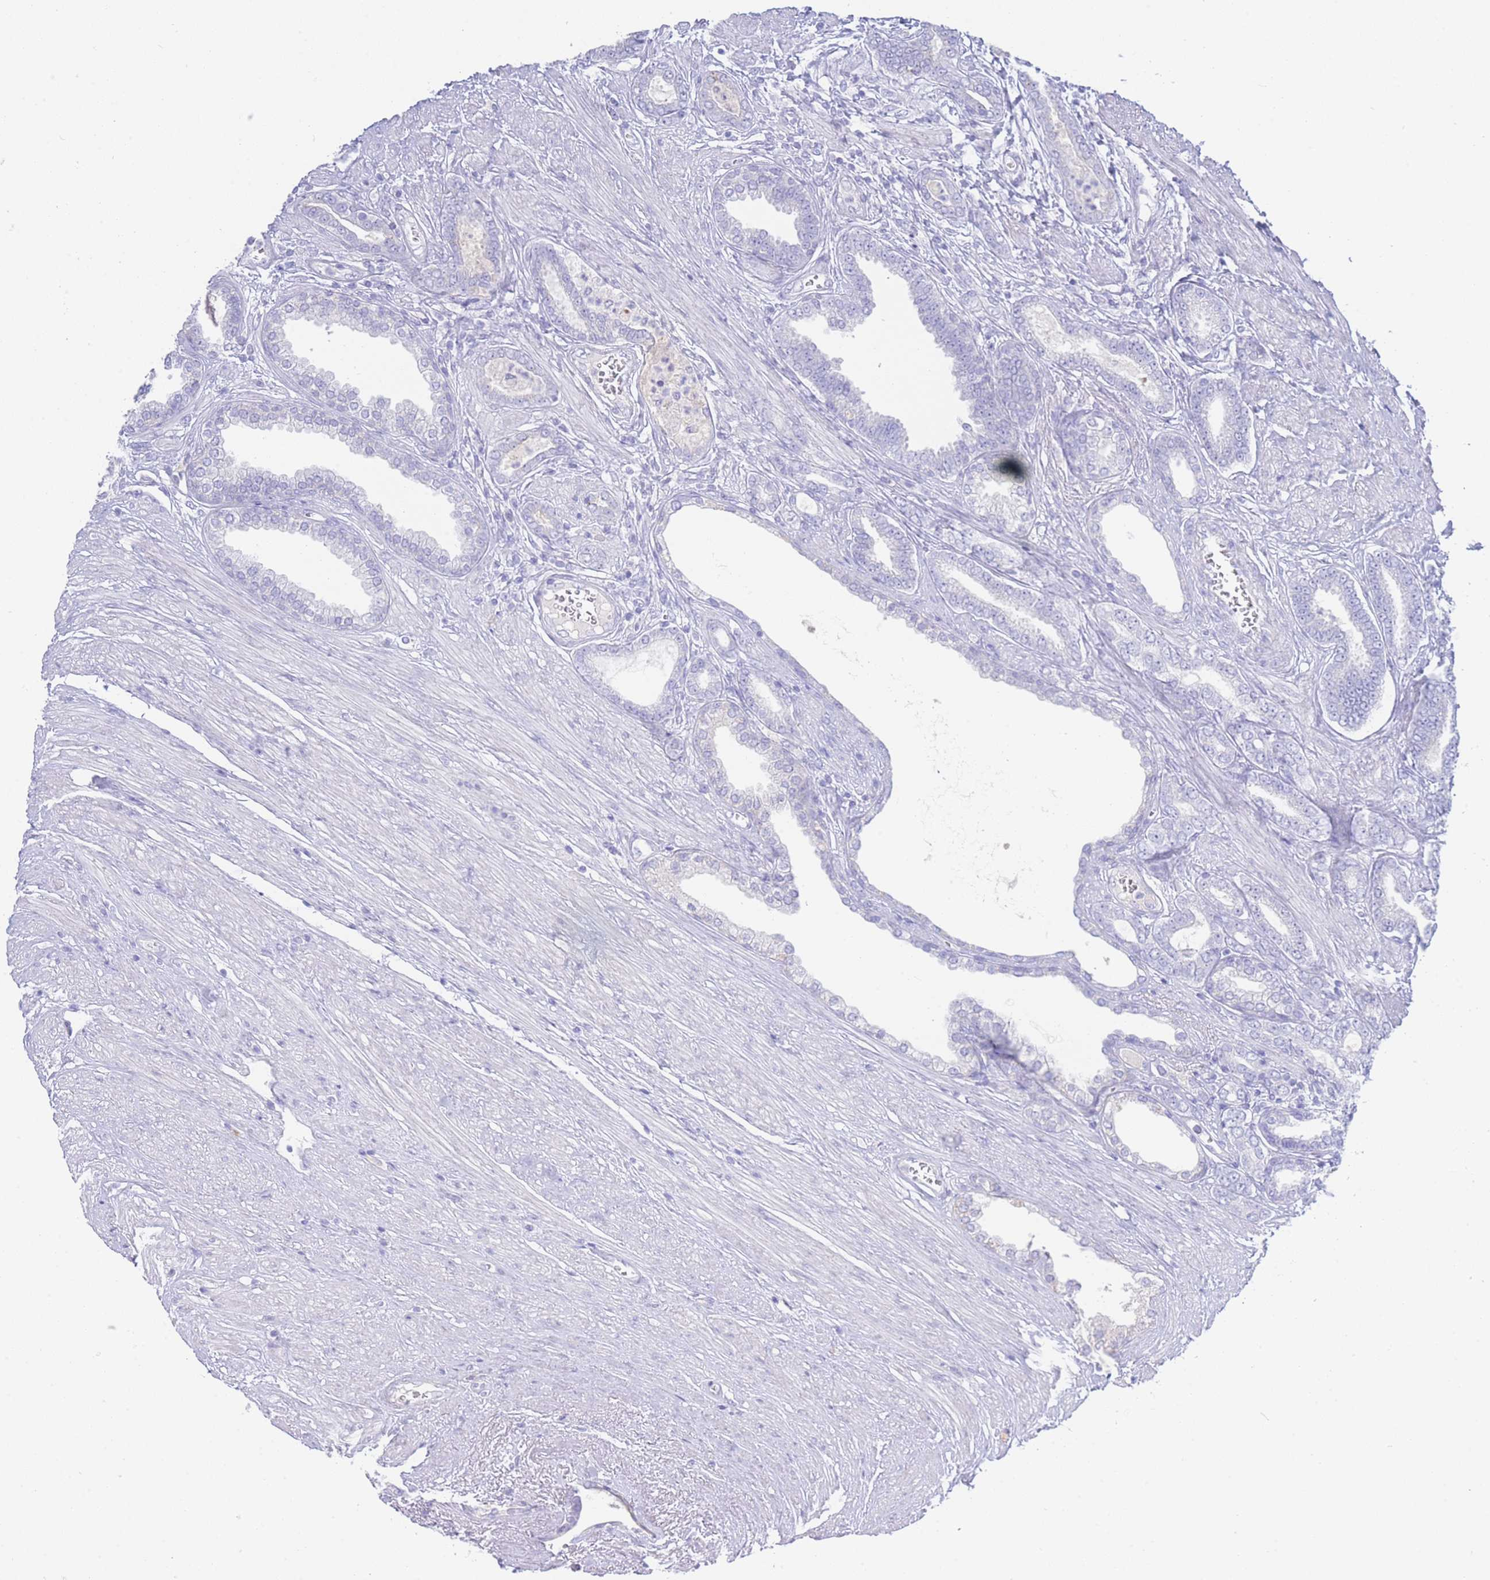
{"staining": {"intensity": "negative", "quantity": "none", "location": "none"}, "tissue": "prostate cancer", "cell_type": "Tumor cells", "image_type": "cancer", "snomed": [{"axis": "morphology", "description": "Adenocarcinoma, NOS"}, {"axis": "topography", "description": "Prostate and seminal vesicle, NOS"}], "caption": "Immunohistochemistry image of neoplastic tissue: adenocarcinoma (prostate) stained with DAB (3,3'-diaminobenzidine) exhibits no significant protein positivity in tumor cells.", "gene": "LRRC37A", "patient": {"sex": "male", "age": 76}}